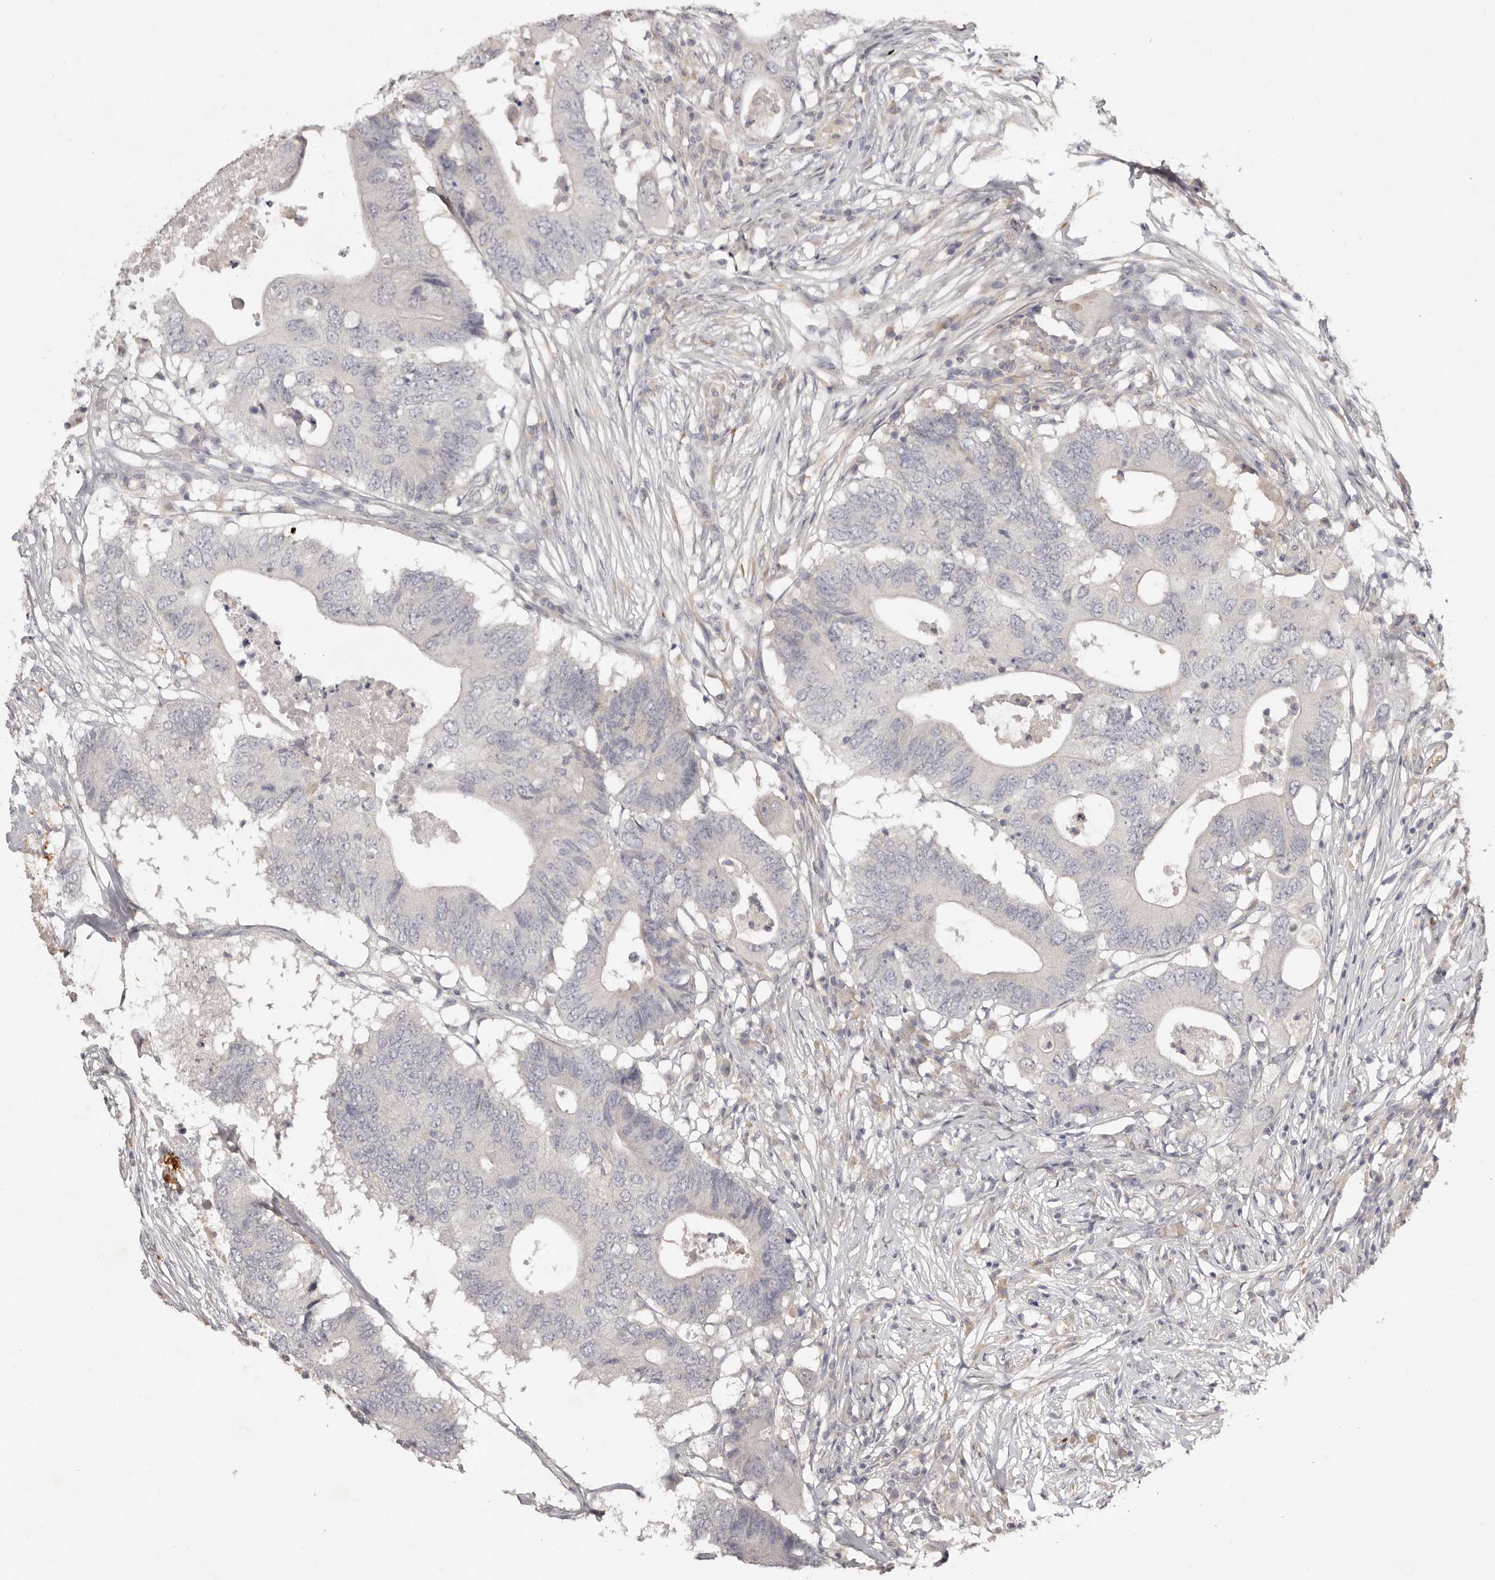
{"staining": {"intensity": "negative", "quantity": "none", "location": "none"}, "tissue": "colorectal cancer", "cell_type": "Tumor cells", "image_type": "cancer", "snomed": [{"axis": "morphology", "description": "Adenocarcinoma, NOS"}, {"axis": "topography", "description": "Colon"}], "caption": "Colorectal cancer (adenocarcinoma) stained for a protein using IHC demonstrates no expression tumor cells.", "gene": "SCUBE2", "patient": {"sex": "male", "age": 71}}